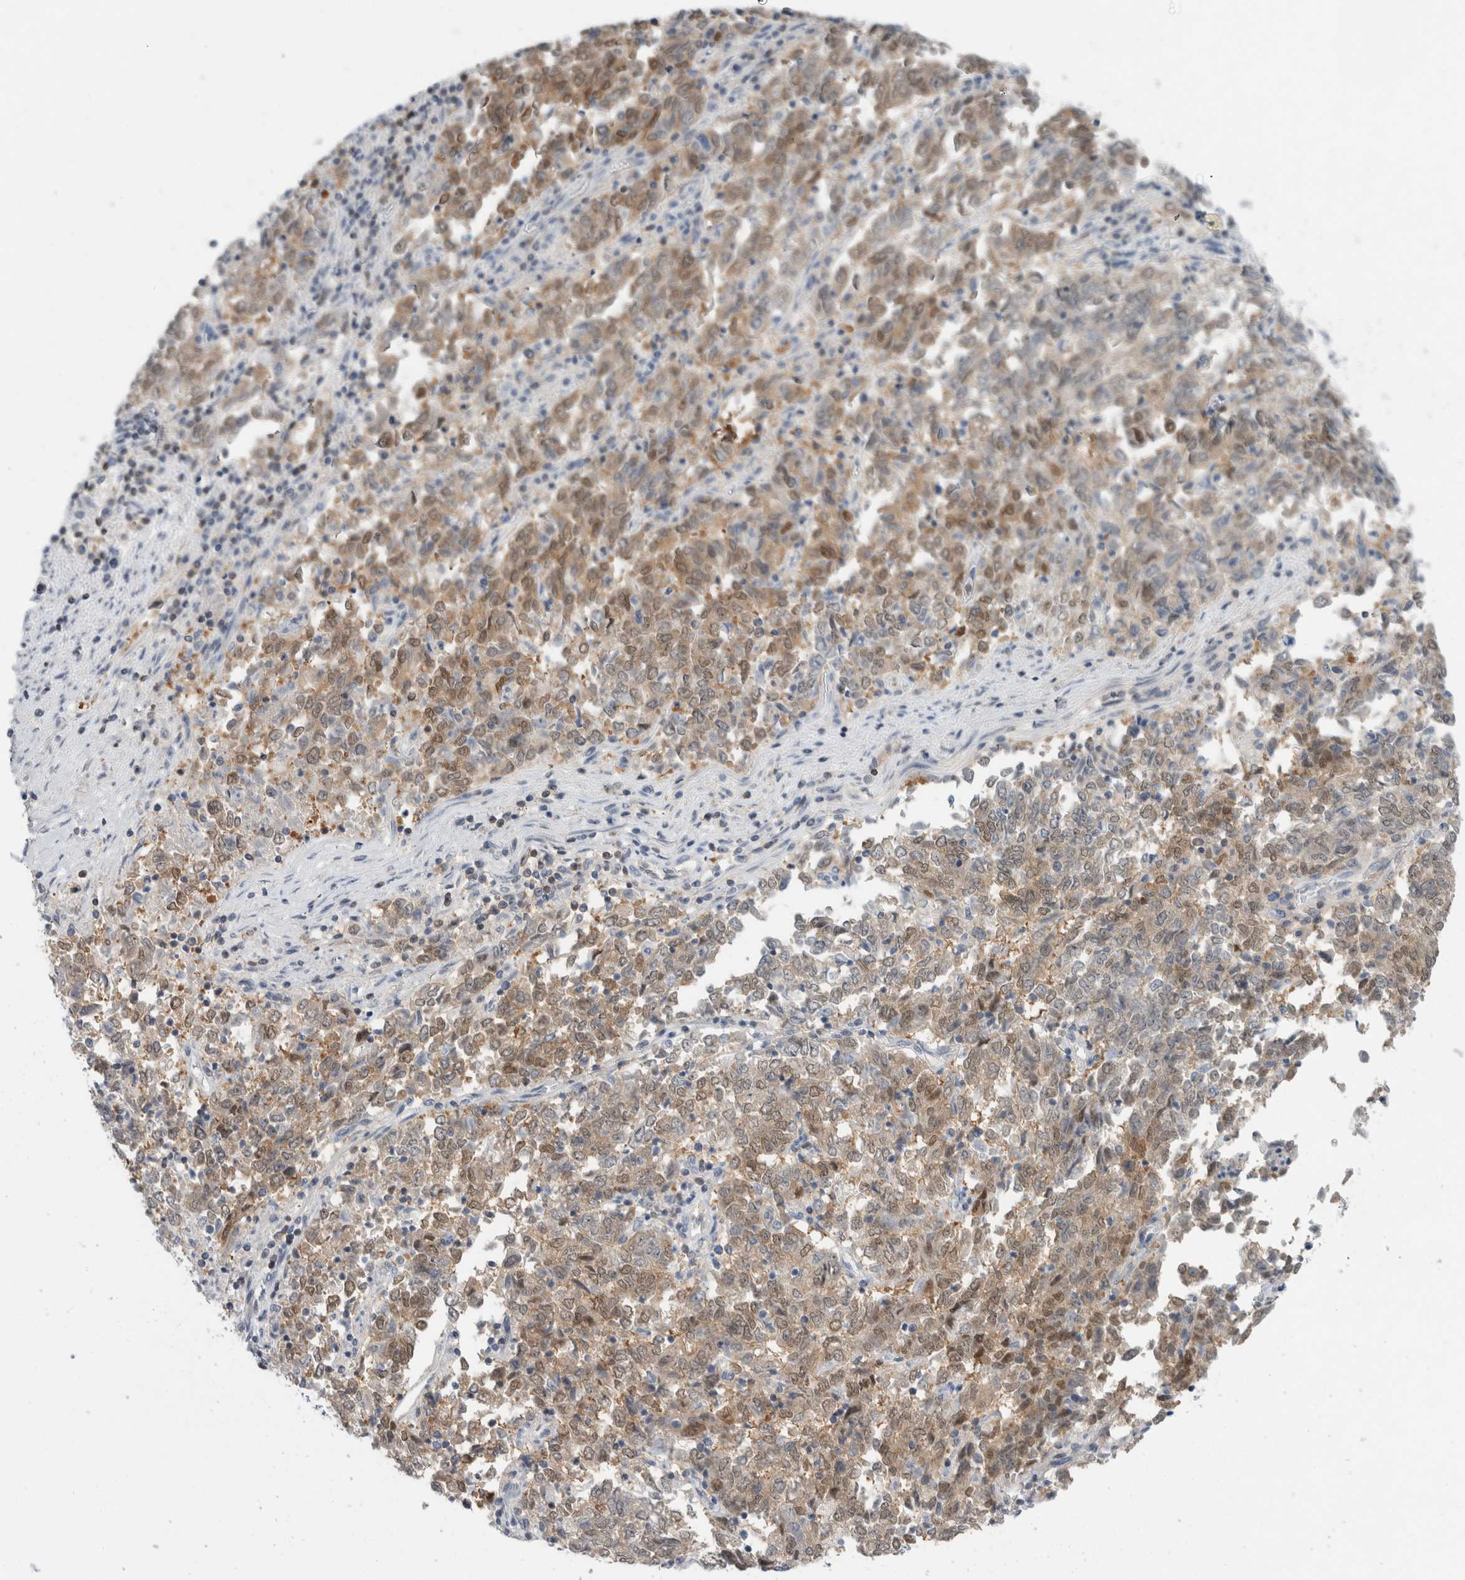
{"staining": {"intensity": "weak", "quantity": "25%-75%", "location": "cytoplasmic/membranous"}, "tissue": "endometrial cancer", "cell_type": "Tumor cells", "image_type": "cancer", "snomed": [{"axis": "morphology", "description": "Adenocarcinoma, NOS"}, {"axis": "topography", "description": "Endometrium"}], "caption": "Endometrial adenocarcinoma stained with DAB (3,3'-diaminobenzidine) immunohistochemistry (IHC) displays low levels of weak cytoplasmic/membranous expression in about 25%-75% of tumor cells.", "gene": "CASP6", "patient": {"sex": "female", "age": 80}}